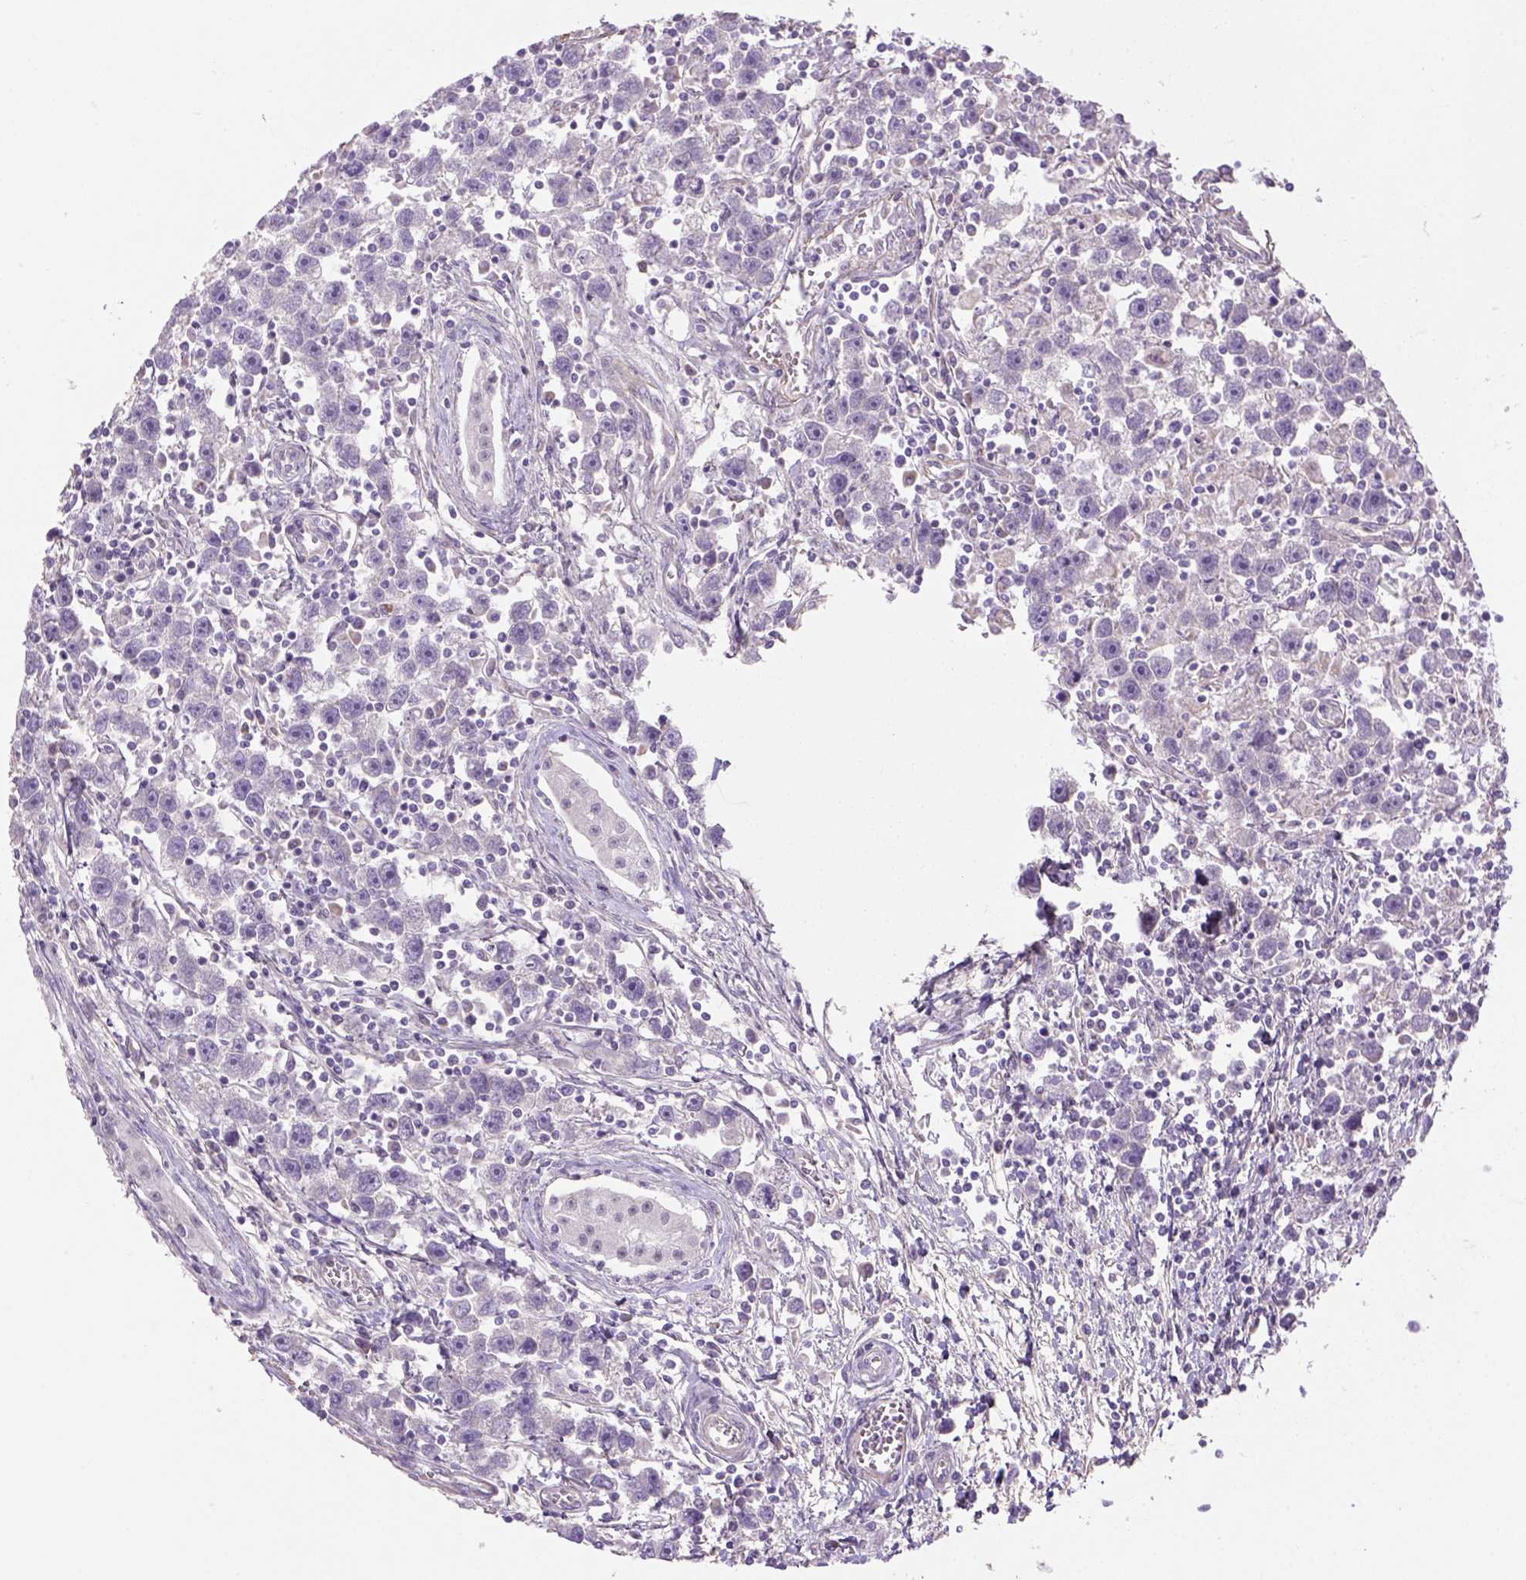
{"staining": {"intensity": "negative", "quantity": "none", "location": "none"}, "tissue": "testis cancer", "cell_type": "Tumor cells", "image_type": "cancer", "snomed": [{"axis": "morphology", "description": "Seminoma, NOS"}, {"axis": "topography", "description": "Testis"}], "caption": "IHC of human testis seminoma displays no expression in tumor cells.", "gene": "HTRA1", "patient": {"sex": "male", "age": 30}}